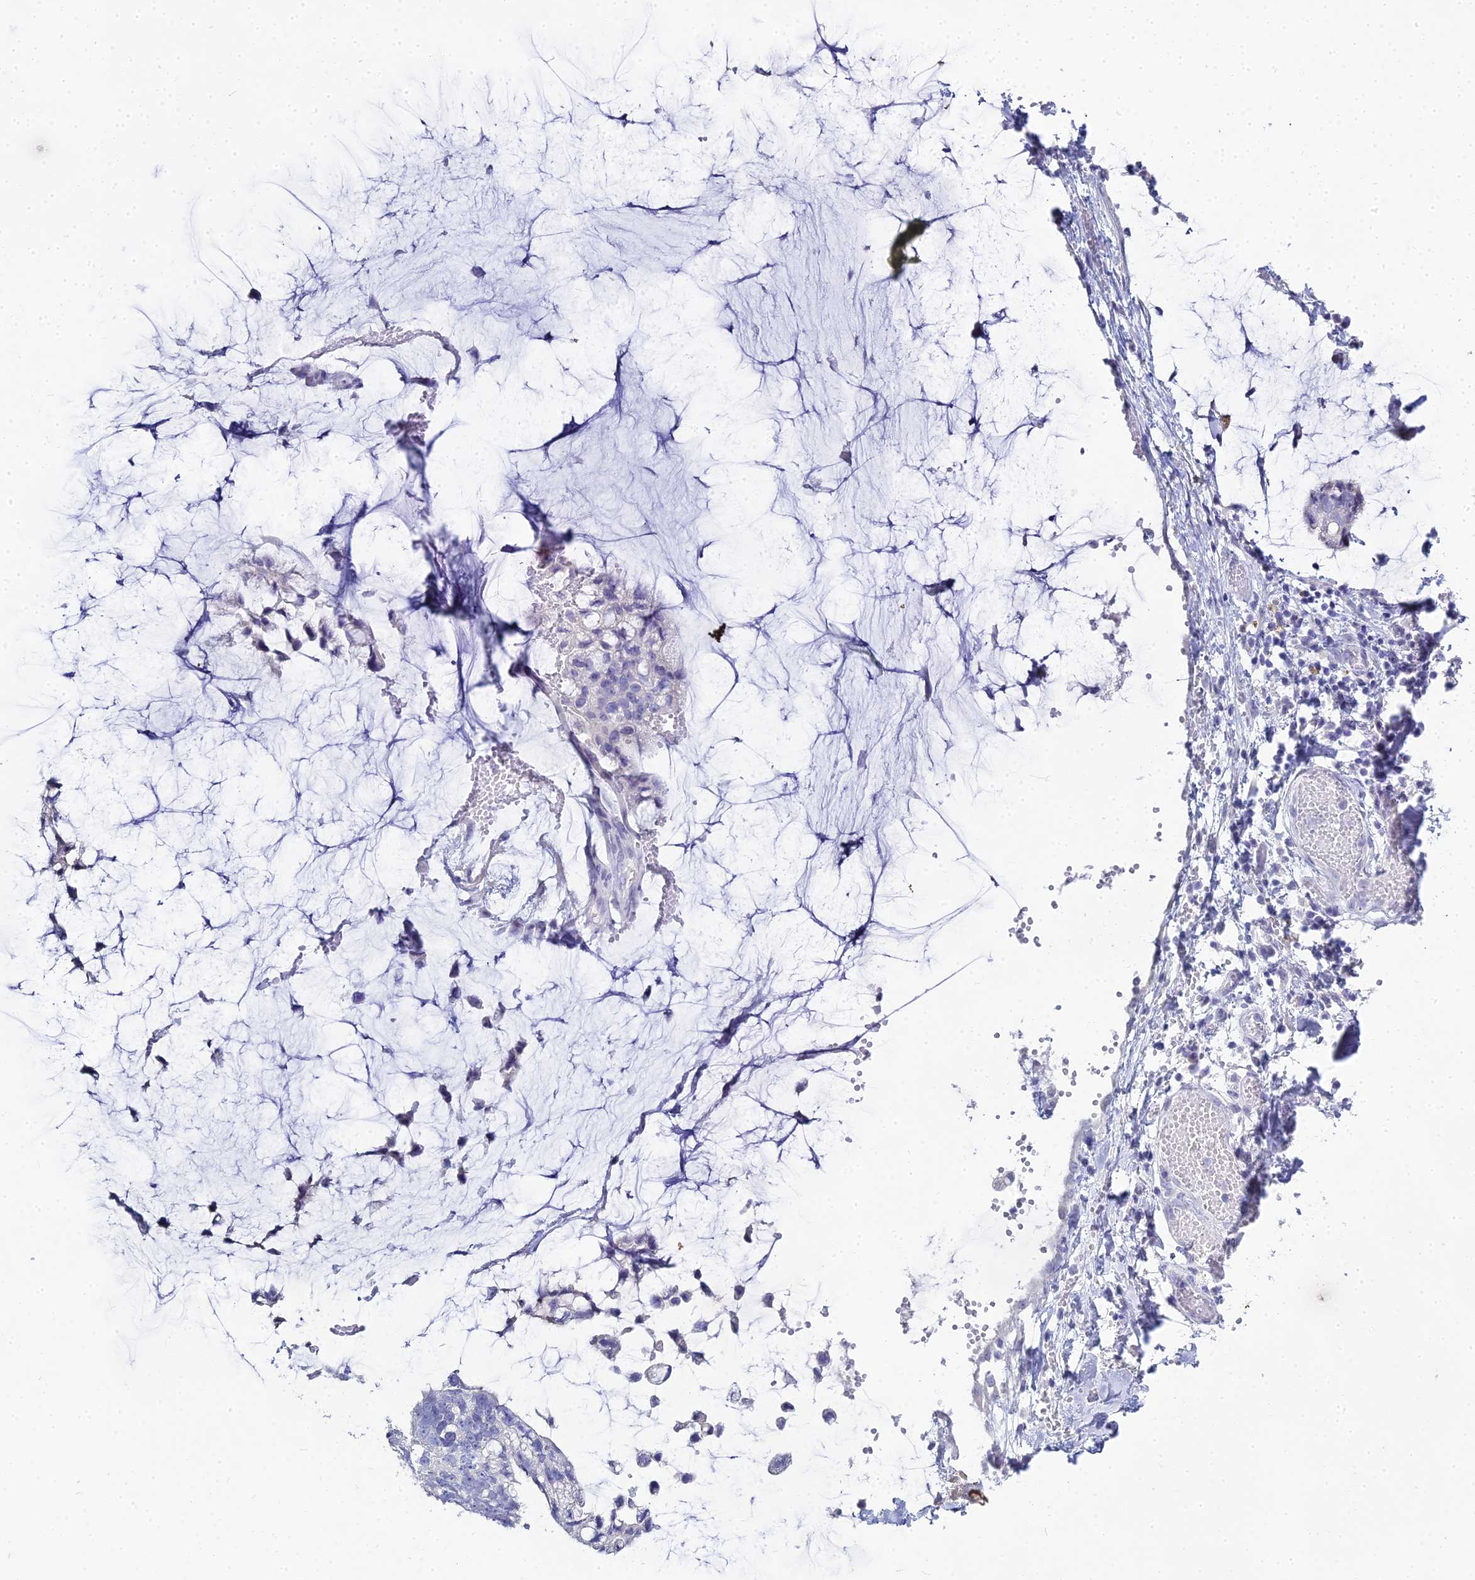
{"staining": {"intensity": "negative", "quantity": "none", "location": "none"}, "tissue": "ovarian cancer", "cell_type": "Tumor cells", "image_type": "cancer", "snomed": [{"axis": "morphology", "description": "Cystadenocarcinoma, mucinous, NOS"}, {"axis": "topography", "description": "Ovary"}], "caption": "Human ovarian cancer stained for a protein using immunohistochemistry reveals no positivity in tumor cells.", "gene": "S100A7", "patient": {"sex": "female", "age": 39}}